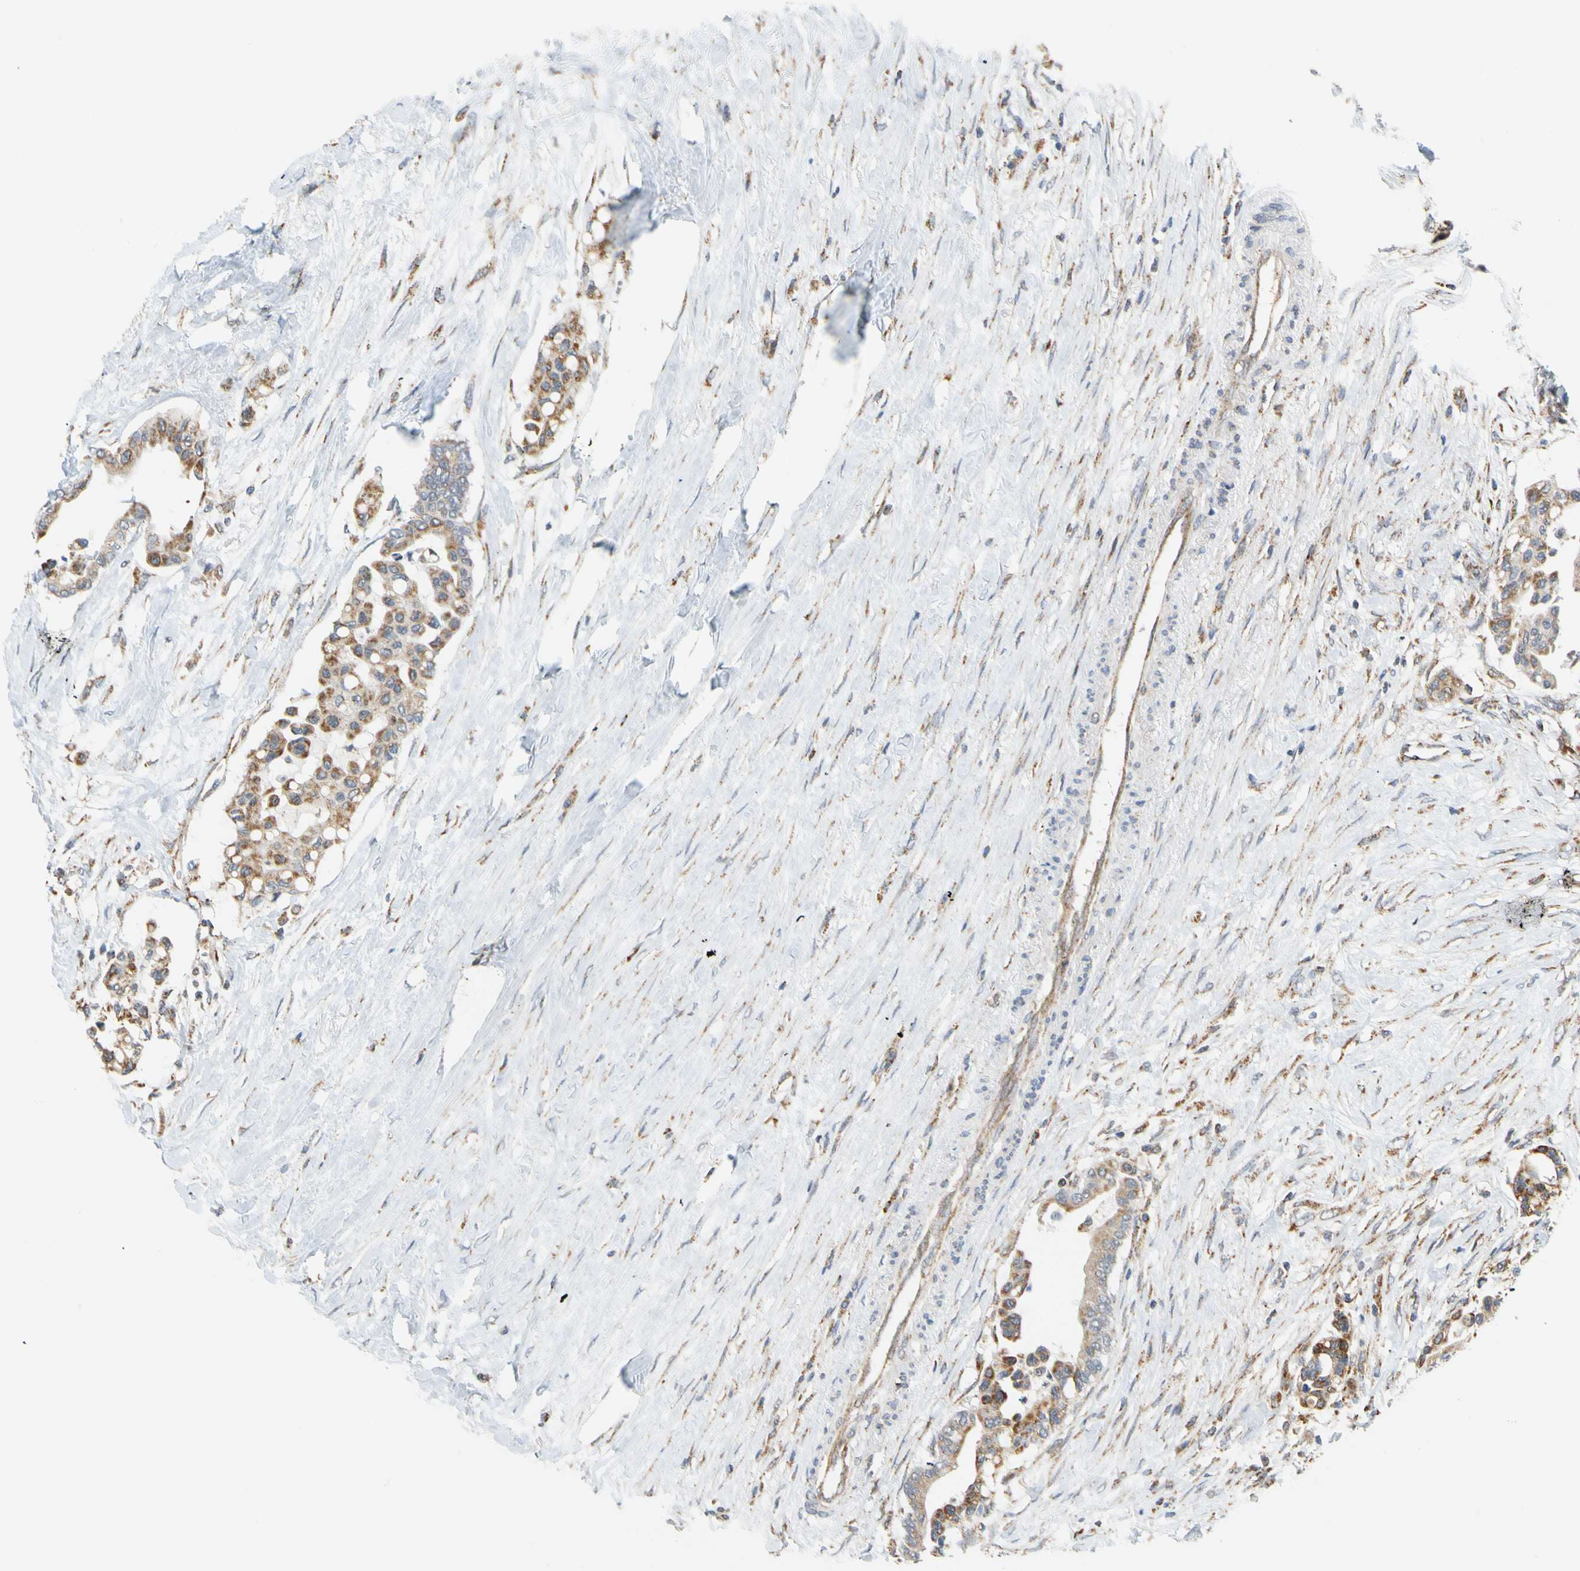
{"staining": {"intensity": "moderate", "quantity": "25%-75%", "location": "cytoplasmic/membranous"}, "tissue": "colorectal cancer", "cell_type": "Tumor cells", "image_type": "cancer", "snomed": [{"axis": "morphology", "description": "Normal tissue, NOS"}, {"axis": "morphology", "description": "Adenocarcinoma, NOS"}, {"axis": "topography", "description": "Colon"}], "caption": "DAB immunohistochemical staining of human colorectal adenocarcinoma exhibits moderate cytoplasmic/membranous protein staining in about 25%-75% of tumor cells.", "gene": "SFXN3", "patient": {"sex": "male", "age": 82}}